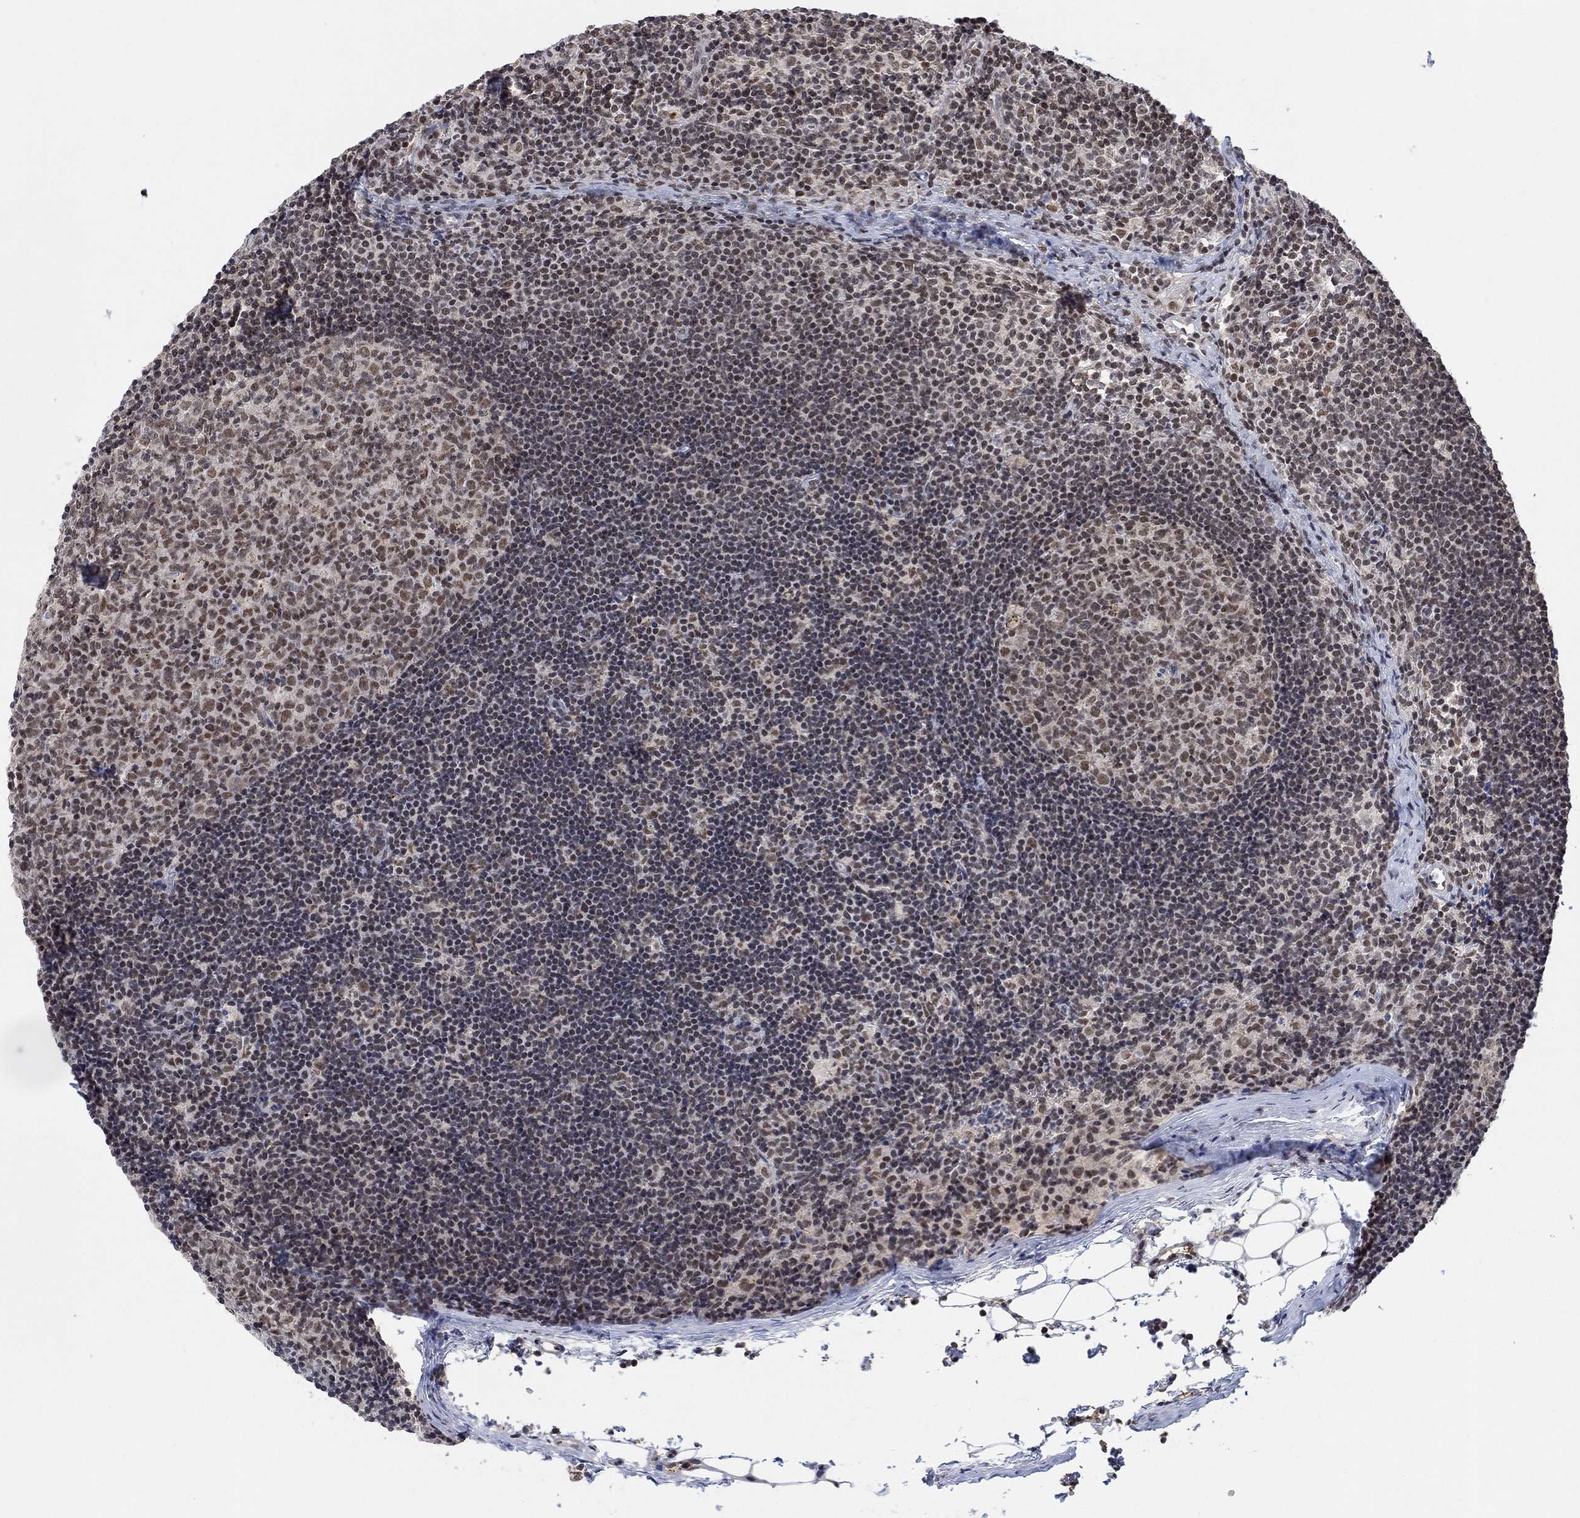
{"staining": {"intensity": "moderate", "quantity": "25%-75%", "location": "nuclear"}, "tissue": "lymph node", "cell_type": "Germinal center cells", "image_type": "normal", "snomed": [{"axis": "morphology", "description": "Normal tissue, NOS"}, {"axis": "topography", "description": "Lymph node"}], "caption": "A medium amount of moderate nuclear expression is identified in about 25%-75% of germinal center cells in normal lymph node. (IHC, brightfield microscopy, high magnification).", "gene": "THAP8", "patient": {"sex": "female", "age": 34}}